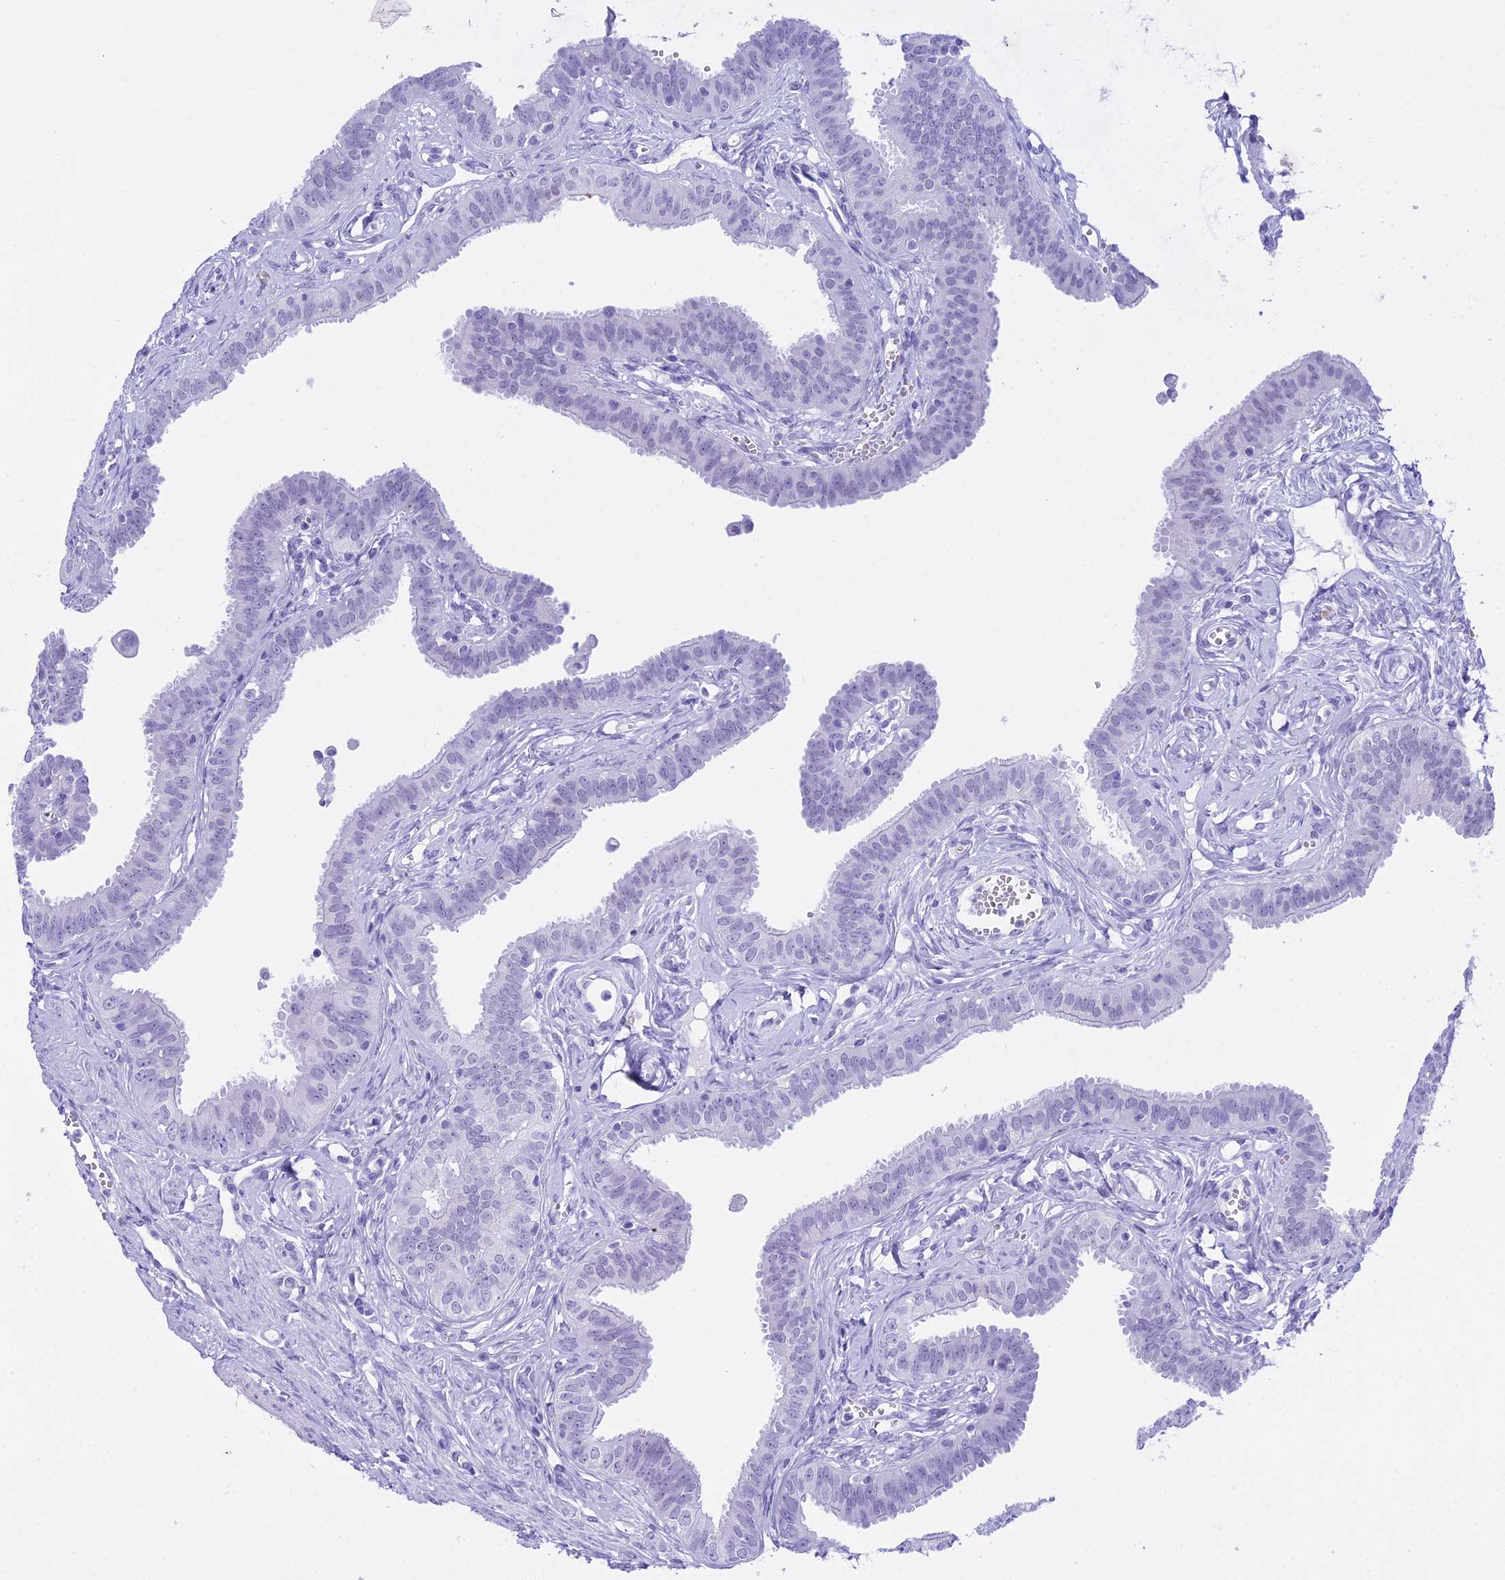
{"staining": {"intensity": "negative", "quantity": "none", "location": "none"}, "tissue": "fallopian tube", "cell_type": "Glandular cells", "image_type": "normal", "snomed": [{"axis": "morphology", "description": "Normal tissue, NOS"}, {"axis": "morphology", "description": "Carcinoma, NOS"}, {"axis": "topography", "description": "Fallopian tube"}, {"axis": "topography", "description": "Ovary"}], "caption": "High power microscopy micrograph of an IHC micrograph of unremarkable fallopian tube, revealing no significant expression in glandular cells.", "gene": "RNPS1", "patient": {"sex": "female", "age": 59}}